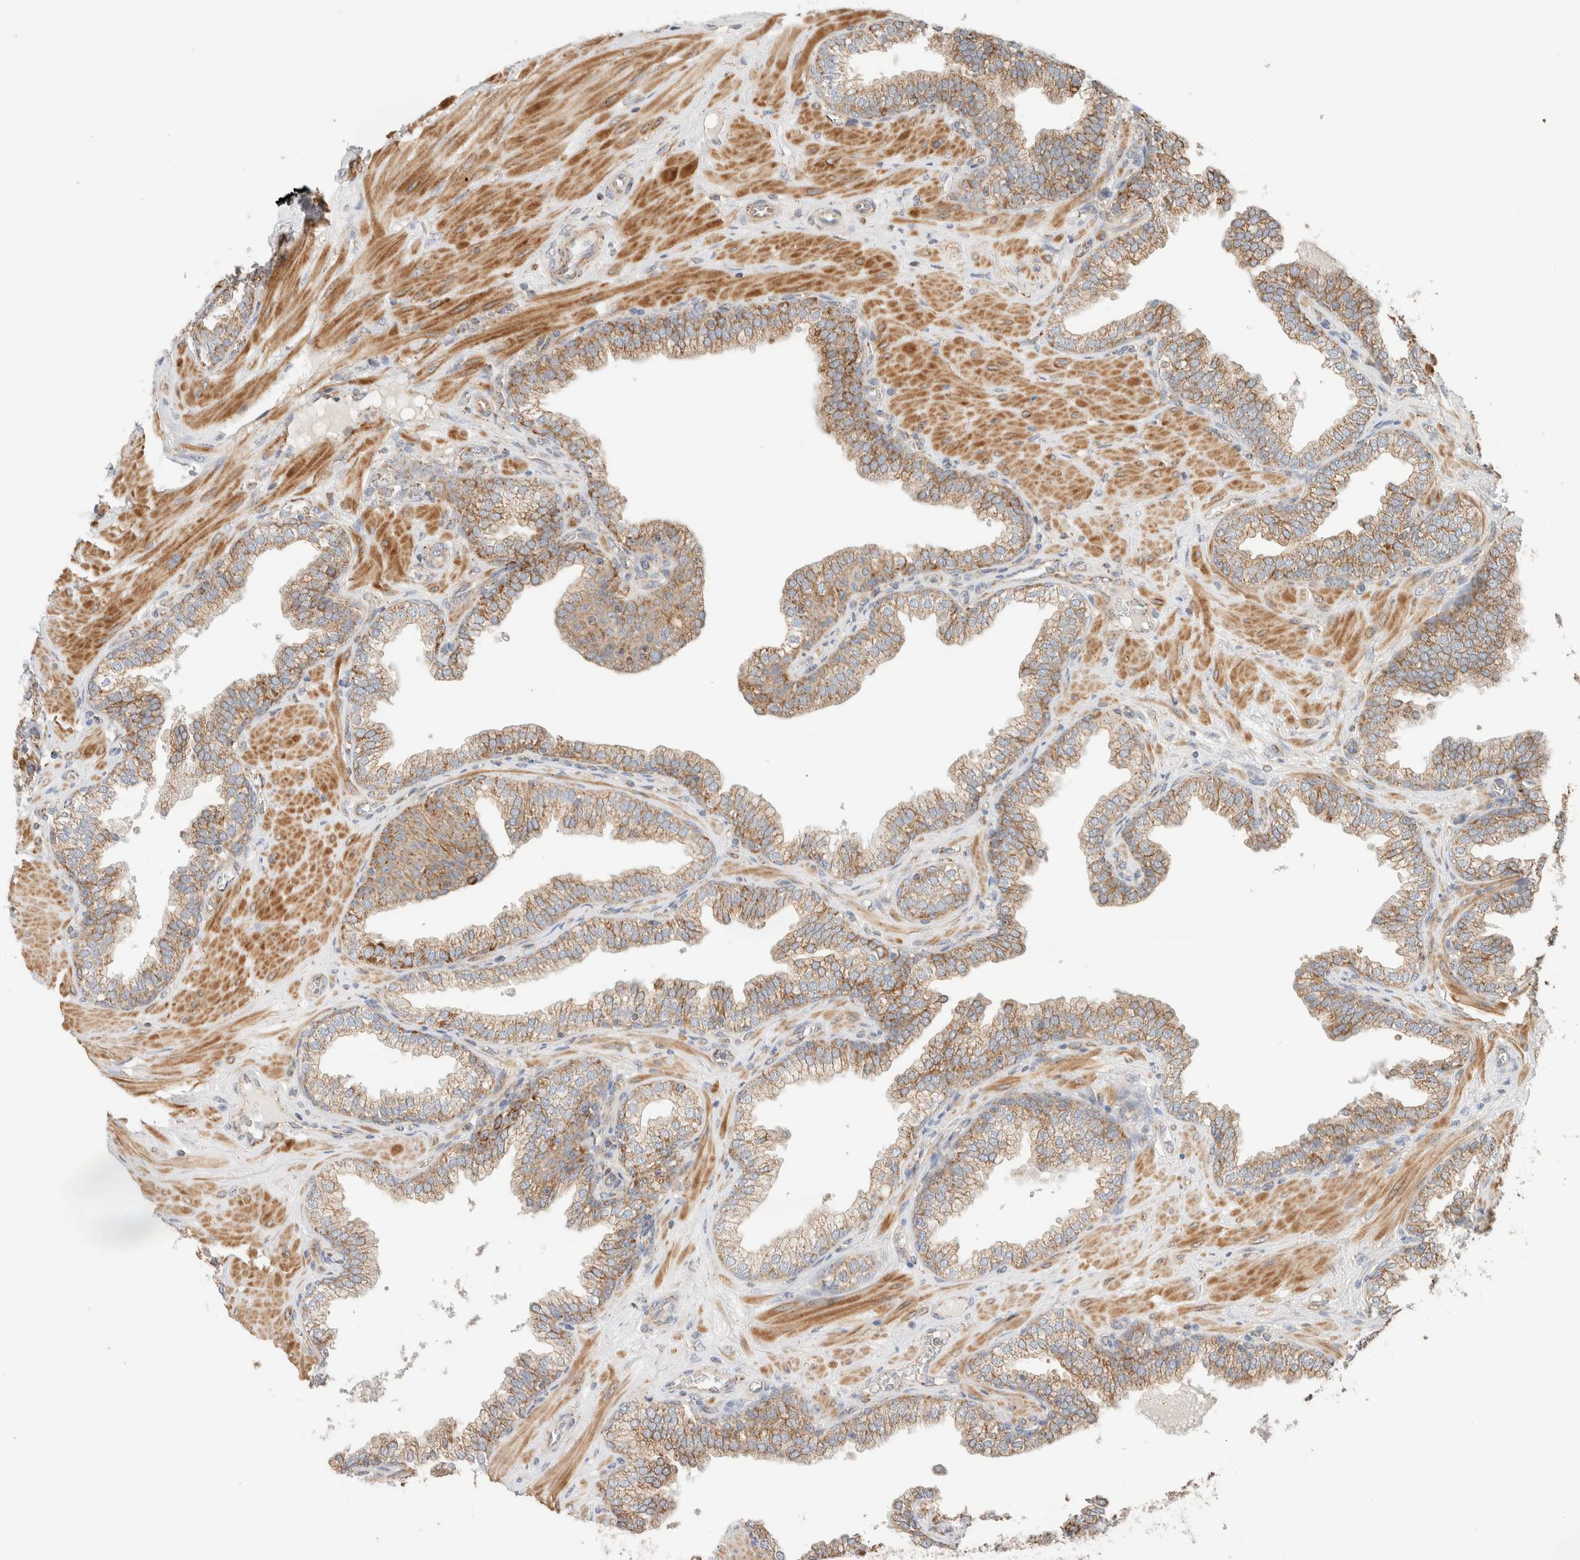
{"staining": {"intensity": "strong", "quantity": "25%-75%", "location": "cytoplasmic/membranous"}, "tissue": "prostate cancer", "cell_type": "Tumor cells", "image_type": "cancer", "snomed": [{"axis": "morphology", "description": "Adenocarcinoma, High grade"}, {"axis": "topography", "description": "Prostate"}], "caption": "This micrograph reveals immunohistochemistry staining of prostate adenocarcinoma (high-grade), with high strong cytoplasmic/membranous staining in about 25%-75% of tumor cells.", "gene": "MRM3", "patient": {"sex": "male", "age": 52}}